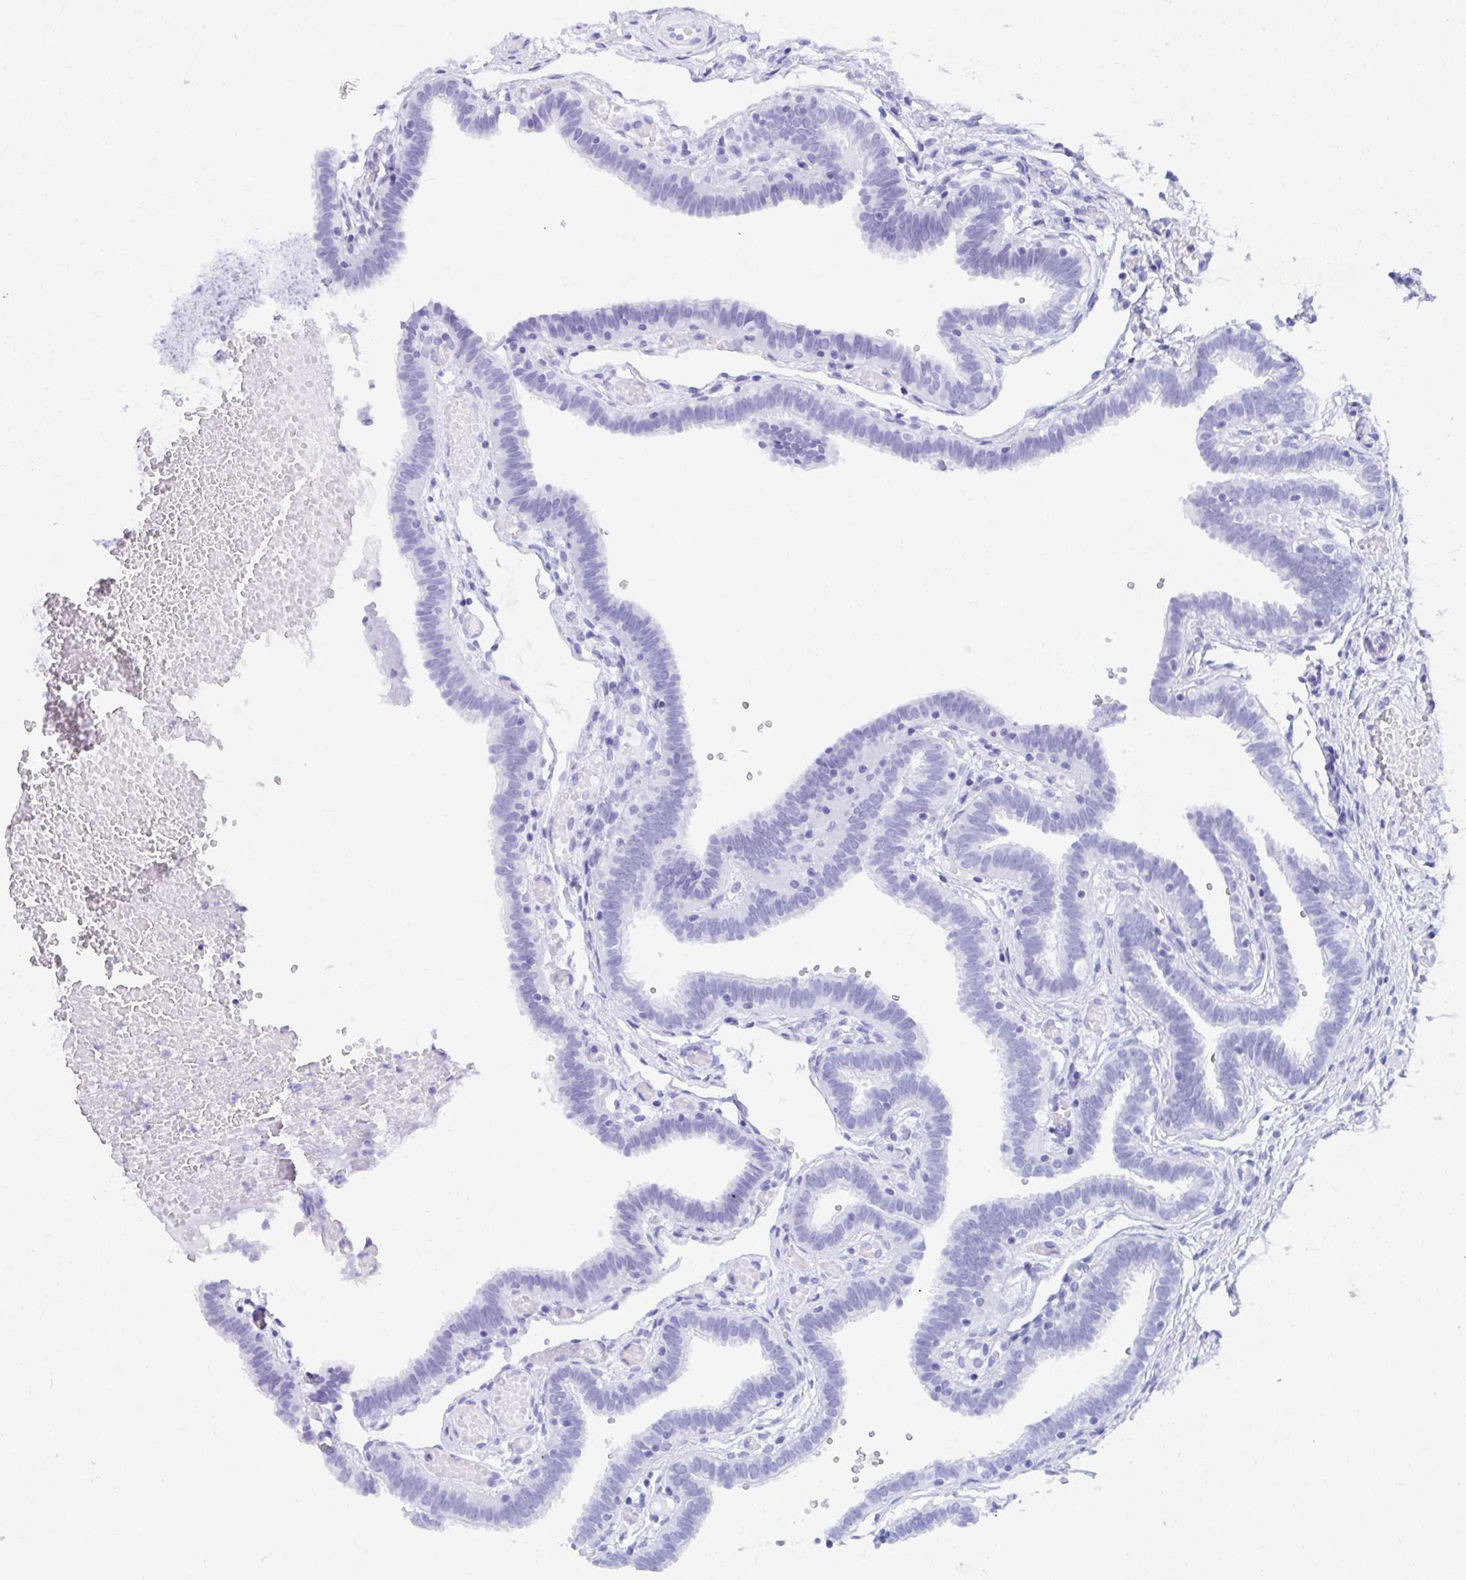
{"staining": {"intensity": "negative", "quantity": "none", "location": "none"}, "tissue": "fallopian tube", "cell_type": "Glandular cells", "image_type": "normal", "snomed": [{"axis": "morphology", "description": "Normal tissue, NOS"}, {"axis": "topography", "description": "Fallopian tube"}], "caption": "IHC of unremarkable human fallopian tube displays no staining in glandular cells.", "gene": "CD7", "patient": {"sex": "female", "age": 37}}